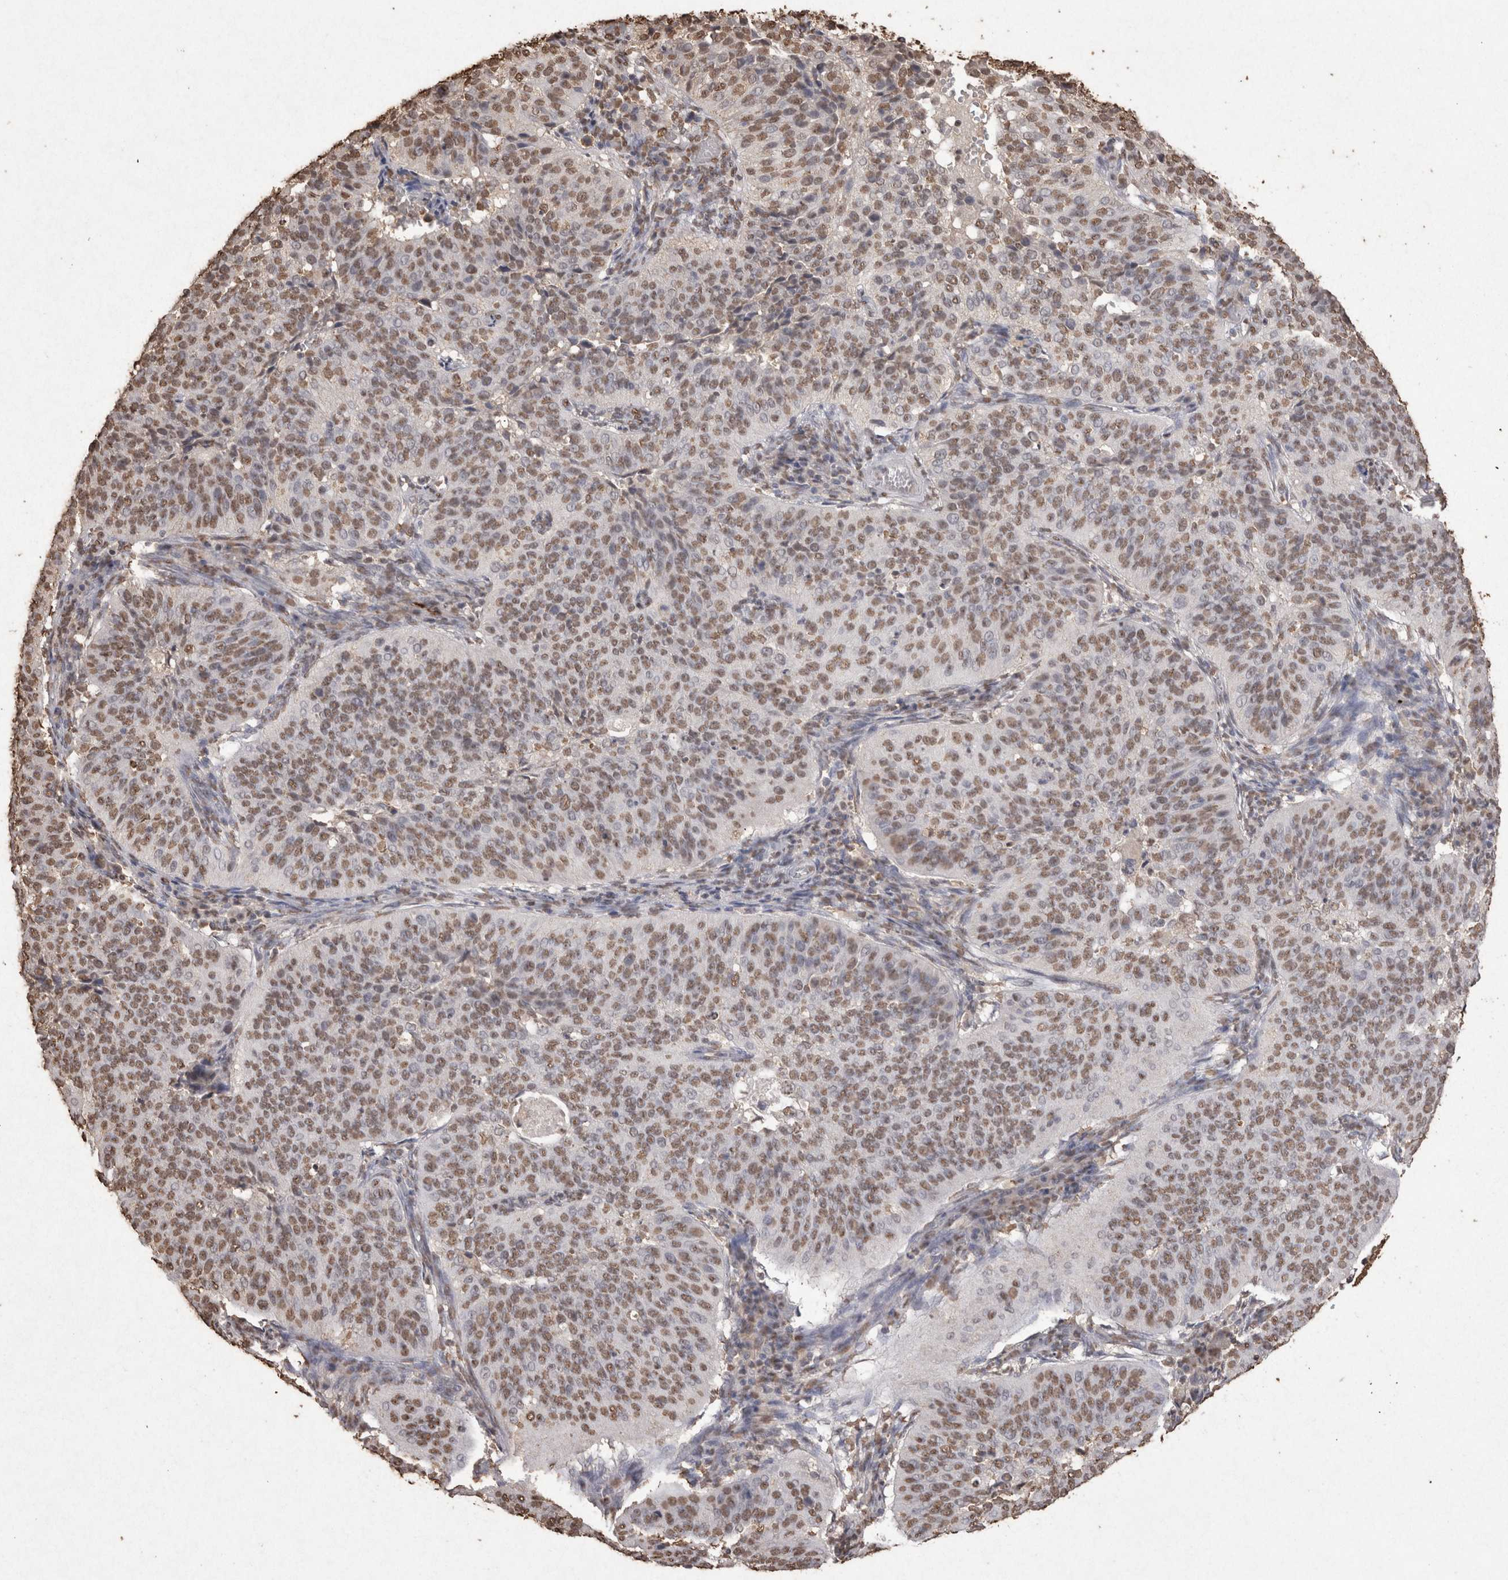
{"staining": {"intensity": "moderate", "quantity": ">75%", "location": "nuclear"}, "tissue": "cervical cancer", "cell_type": "Tumor cells", "image_type": "cancer", "snomed": [{"axis": "morphology", "description": "Normal tissue, NOS"}, {"axis": "morphology", "description": "Squamous cell carcinoma, NOS"}, {"axis": "topography", "description": "Cervix"}], "caption": "Moderate nuclear protein expression is identified in approximately >75% of tumor cells in squamous cell carcinoma (cervical).", "gene": "POU5F1", "patient": {"sex": "female", "age": 39}}